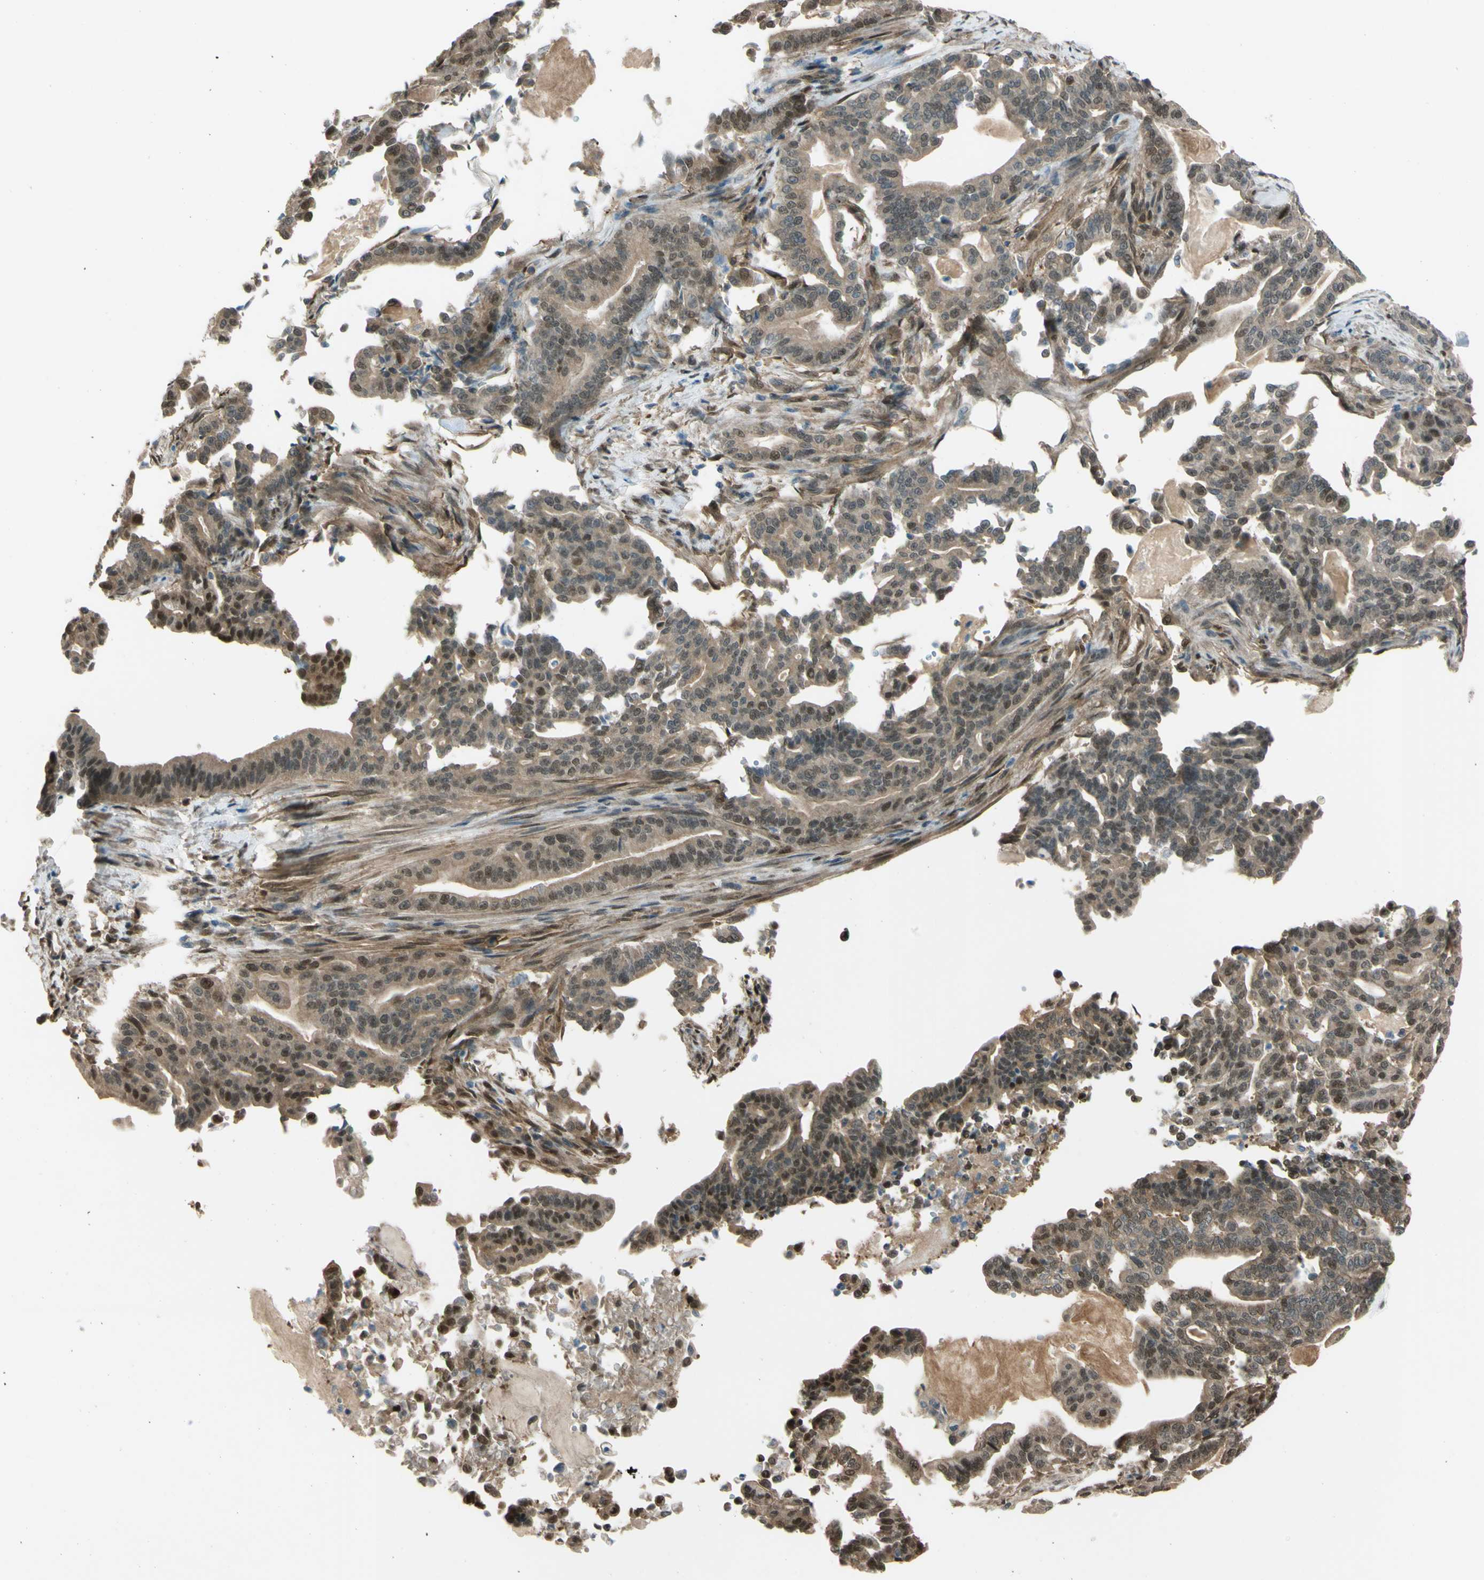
{"staining": {"intensity": "moderate", "quantity": ">75%", "location": "cytoplasmic/membranous"}, "tissue": "pancreatic cancer", "cell_type": "Tumor cells", "image_type": "cancer", "snomed": [{"axis": "morphology", "description": "Adenocarcinoma, NOS"}, {"axis": "topography", "description": "Pancreas"}], "caption": "Pancreatic cancer (adenocarcinoma) was stained to show a protein in brown. There is medium levels of moderate cytoplasmic/membranous staining in approximately >75% of tumor cells.", "gene": "YWHAQ", "patient": {"sex": "male", "age": 63}}